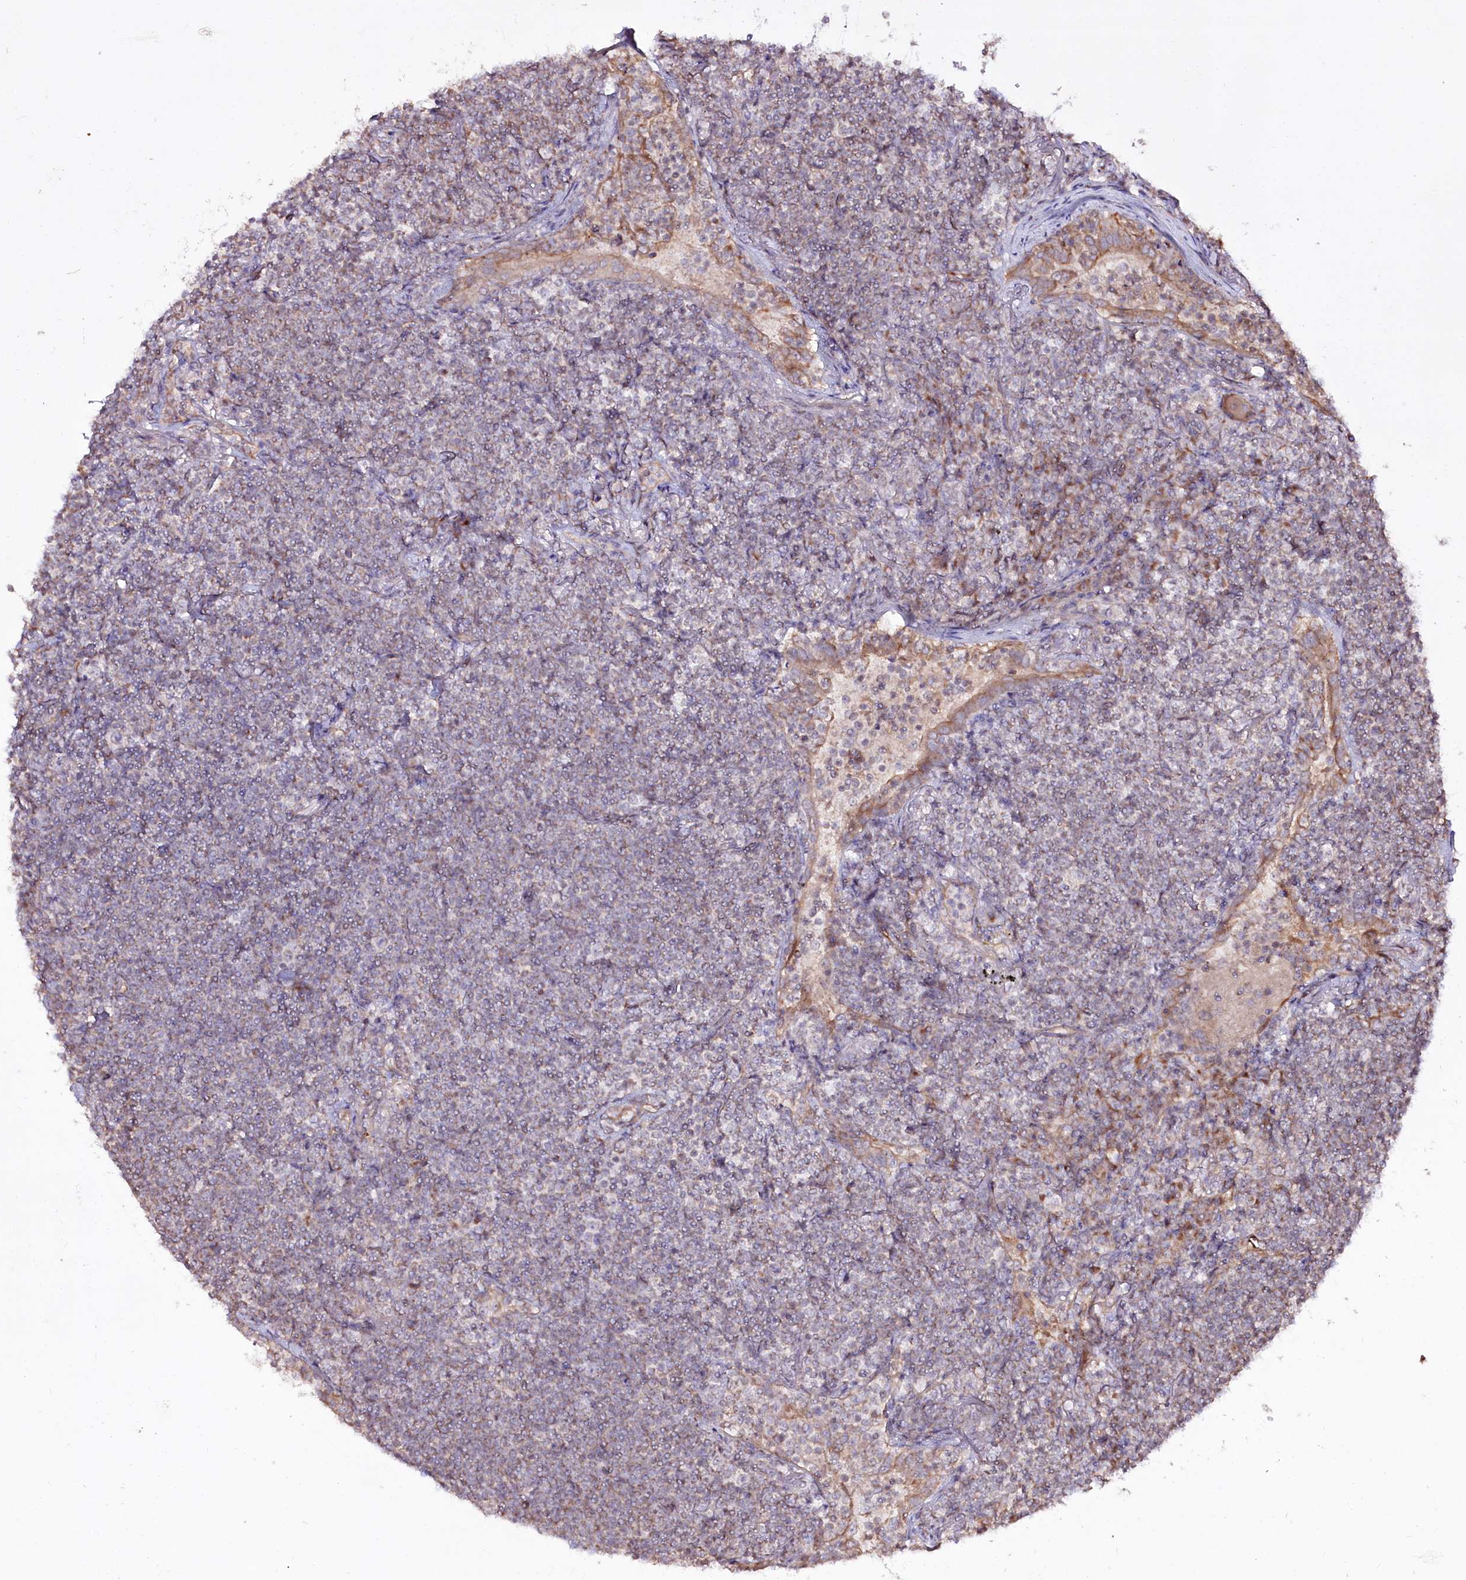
{"staining": {"intensity": "negative", "quantity": "none", "location": "none"}, "tissue": "lymphoma", "cell_type": "Tumor cells", "image_type": "cancer", "snomed": [{"axis": "morphology", "description": "Malignant lymphoma, non-Hodgkin's type, Low grade"}, {"axis": "topography", "description": "Lung"}], "caption": "This is an IHC image of lymphoma. There is no positivity in tumor cells.", "gene": "REXO2", "patient": {"sex": "female", "age": 71}}